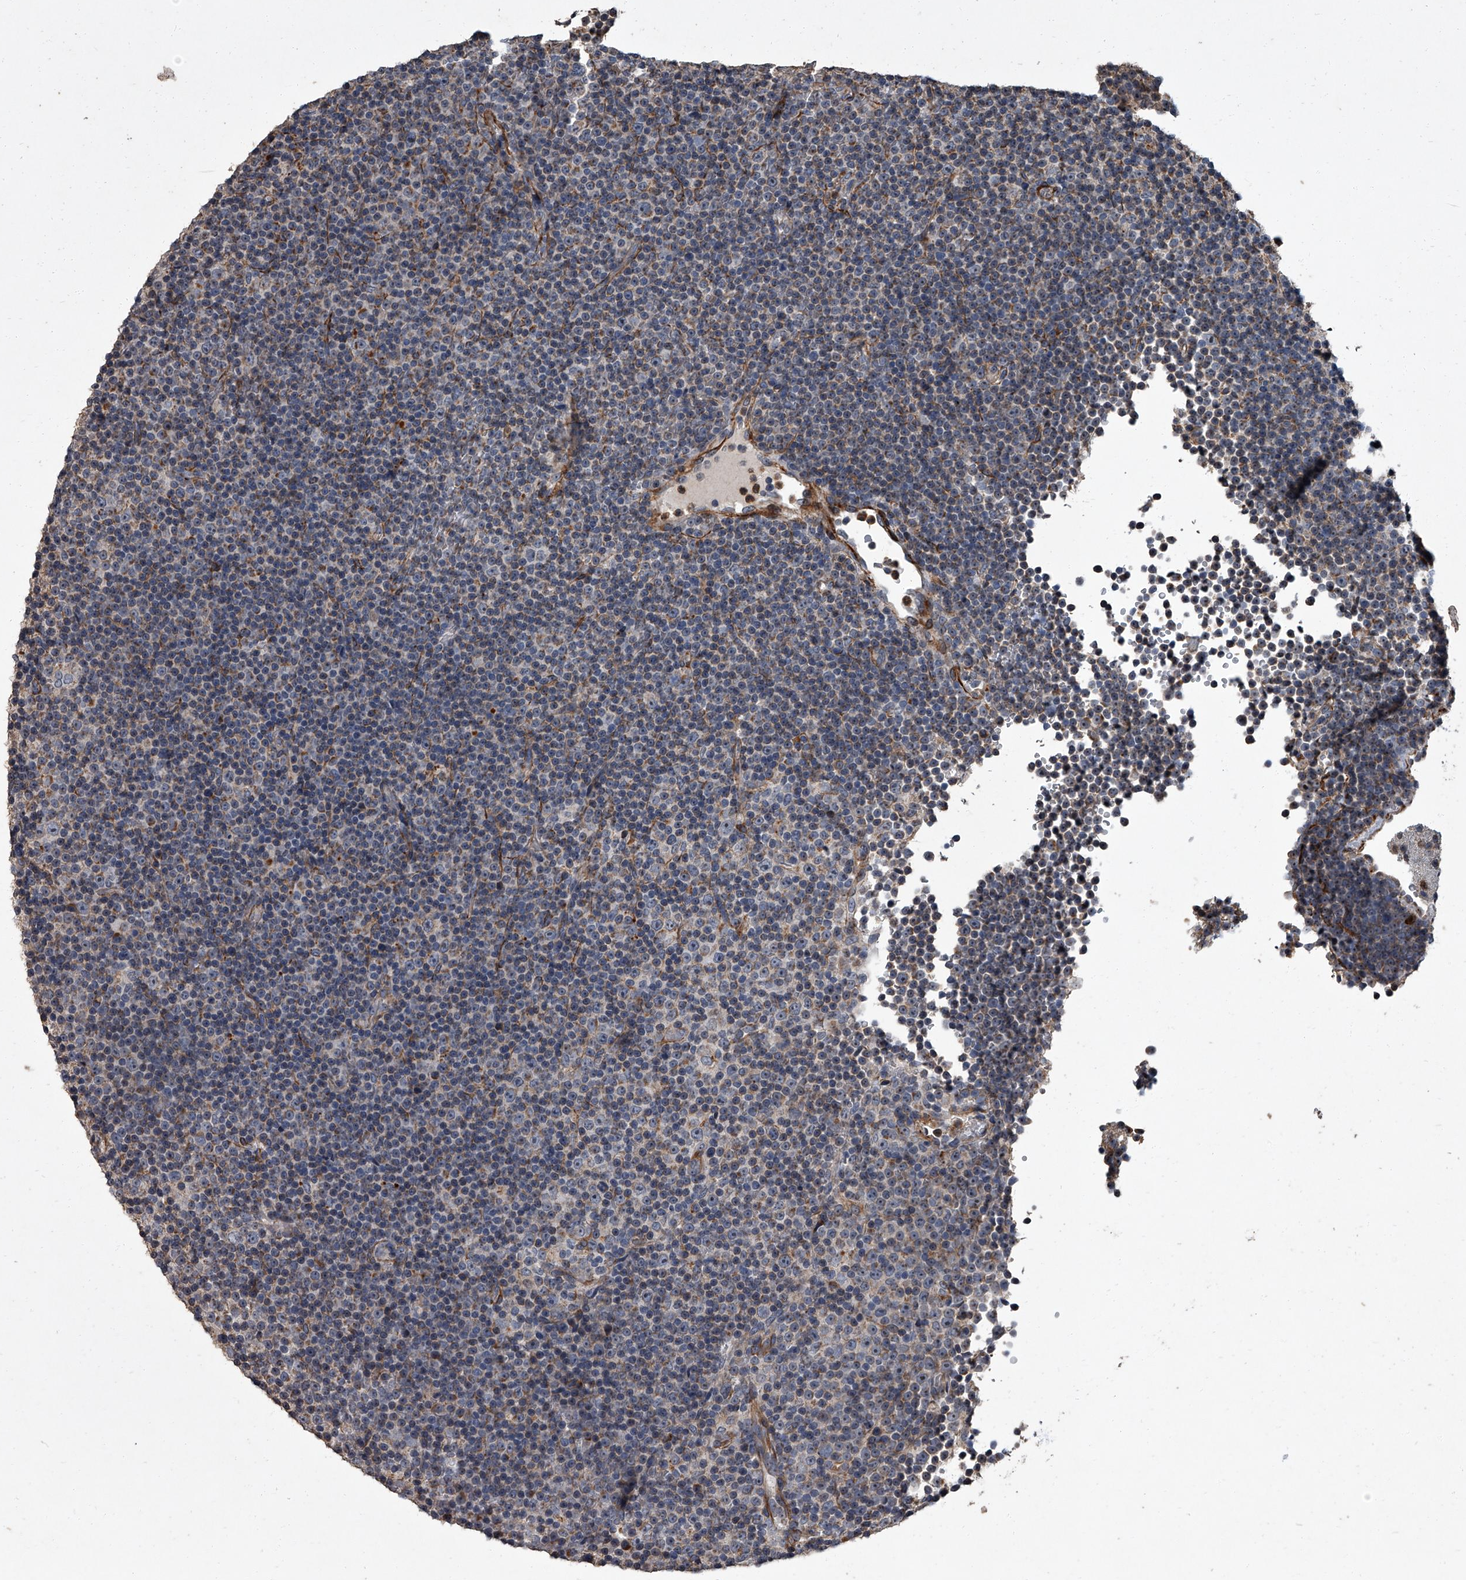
{"staining": {"intensity": "negative", "quantity": "none", "location": "none"}, "tissue": "lymphoma", "cell_type": "Tumor cells", "image_type": "cancer", "snomed": [{"axis": "morphology", "description": "Malignant lymphoma, non-Hodgkin's type, Low grade"}, {"axis": "topography", "description": "Lymph node"}], "caption": "Immunohistochemistry (IHC) photomicrograph of neoplastic tissue: human low-grade malignant lymphoma, non-Hodgkin's type stained with DAB (3,3'-diaminobenzidine) reveals no significant protein staining in tumor cells. (Brightfield microscopy of DAB (3,3'-diaminobenzidine) IHC at high magnification).", "gene": "SIRT4", "patient": {"sex": "female", "age": 67}}